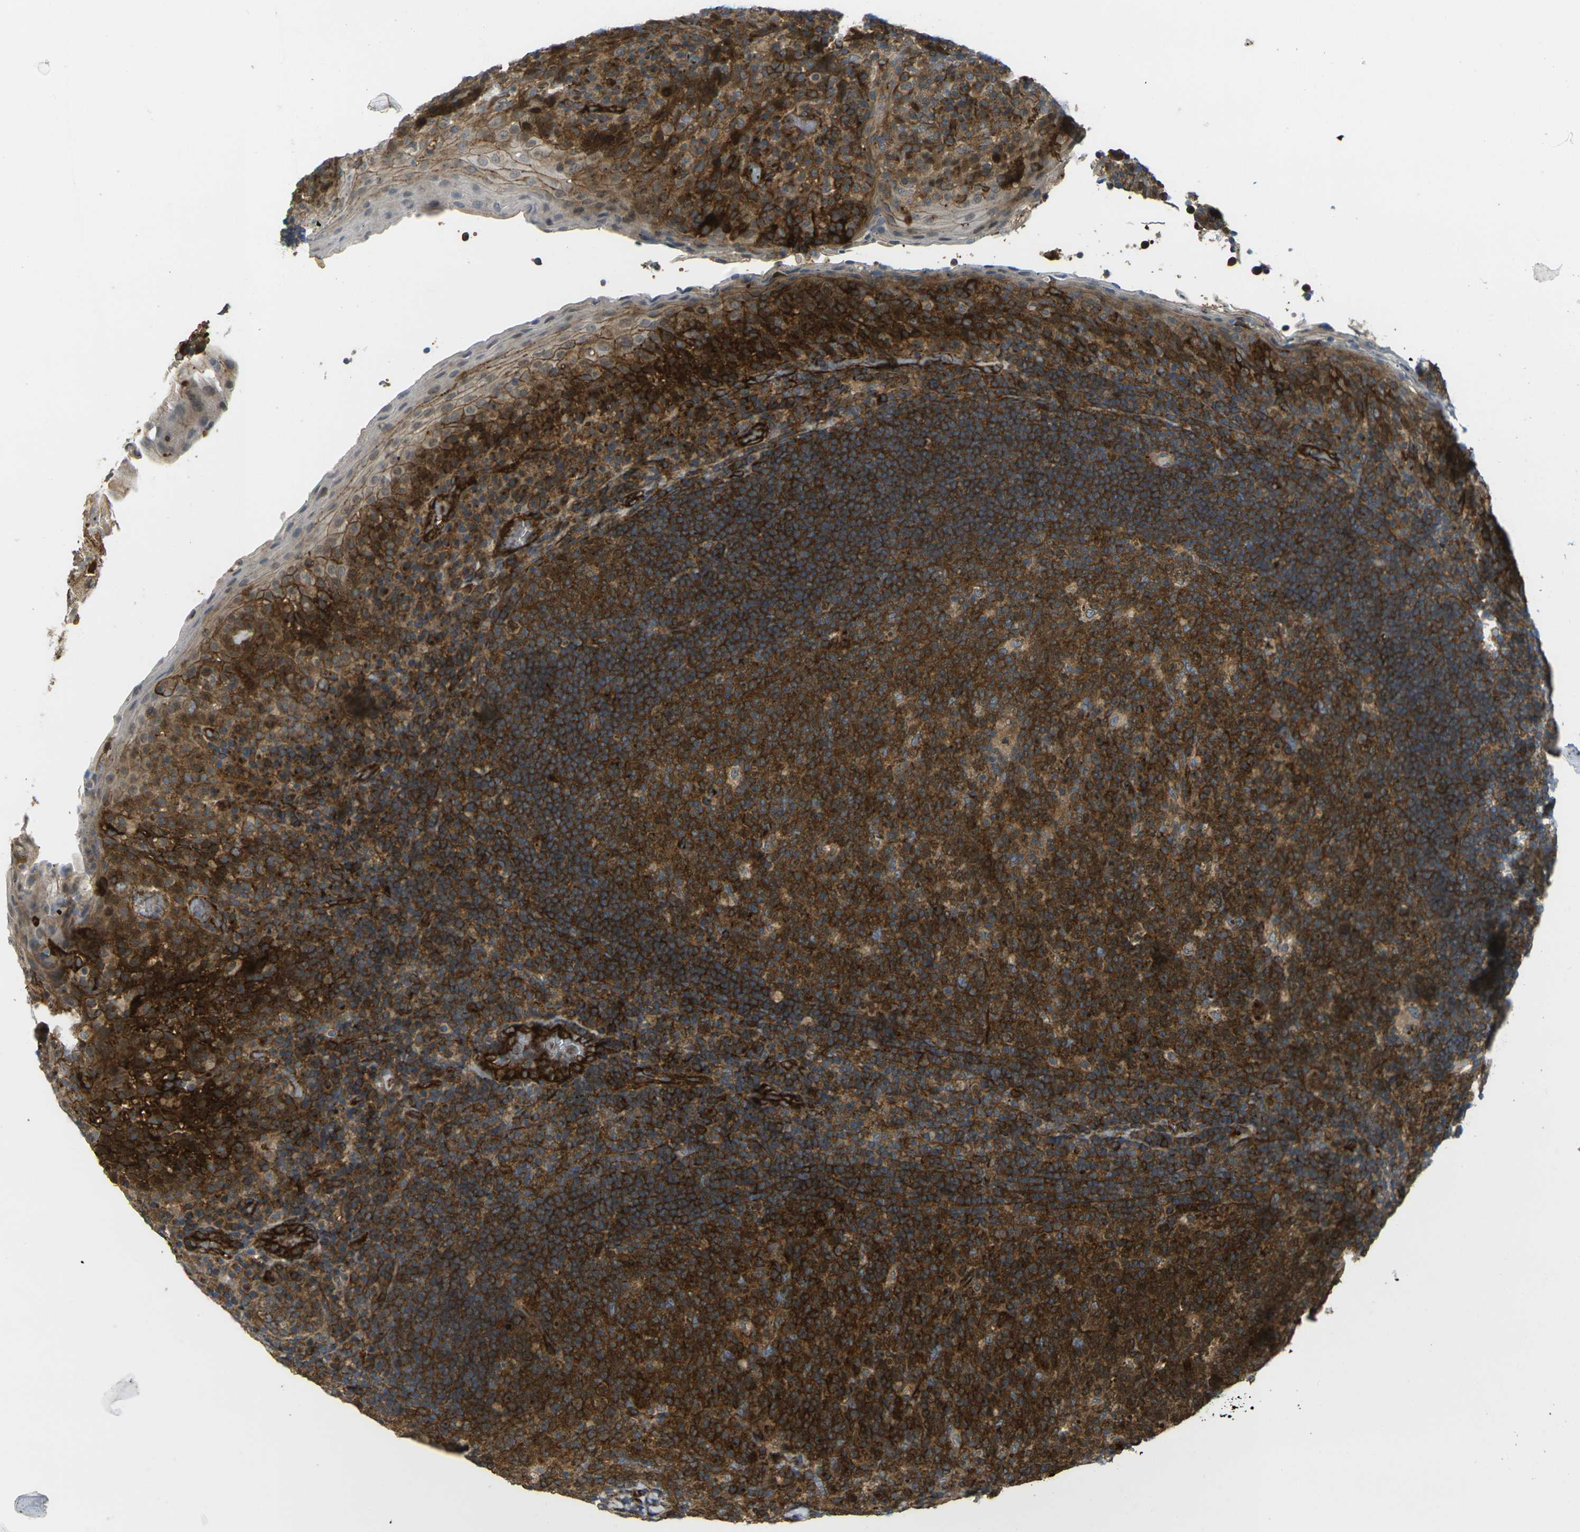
{"staining": {"intensity": "strong", "quantity": ">75%", "location": "cytoplasmic/membranous"}, "tissue": "tonsil", "cell_type": "Germinal center cells", "image_type": "normal", "snomed": [{"axis": "morphology", "description": "Normal tissue, NOS"}, {"axis": "topography", "description": "Tonsil"}], "caption": "Protein analysis of benign tonsil shows strong cytoplasmic/membranous expression in approximately >75% of germinal center cells. (Brightfield microscopy of DAB IHC at high magnification).", "gene": "ECE1", "patient": {"sex": "male", "age": 17}}